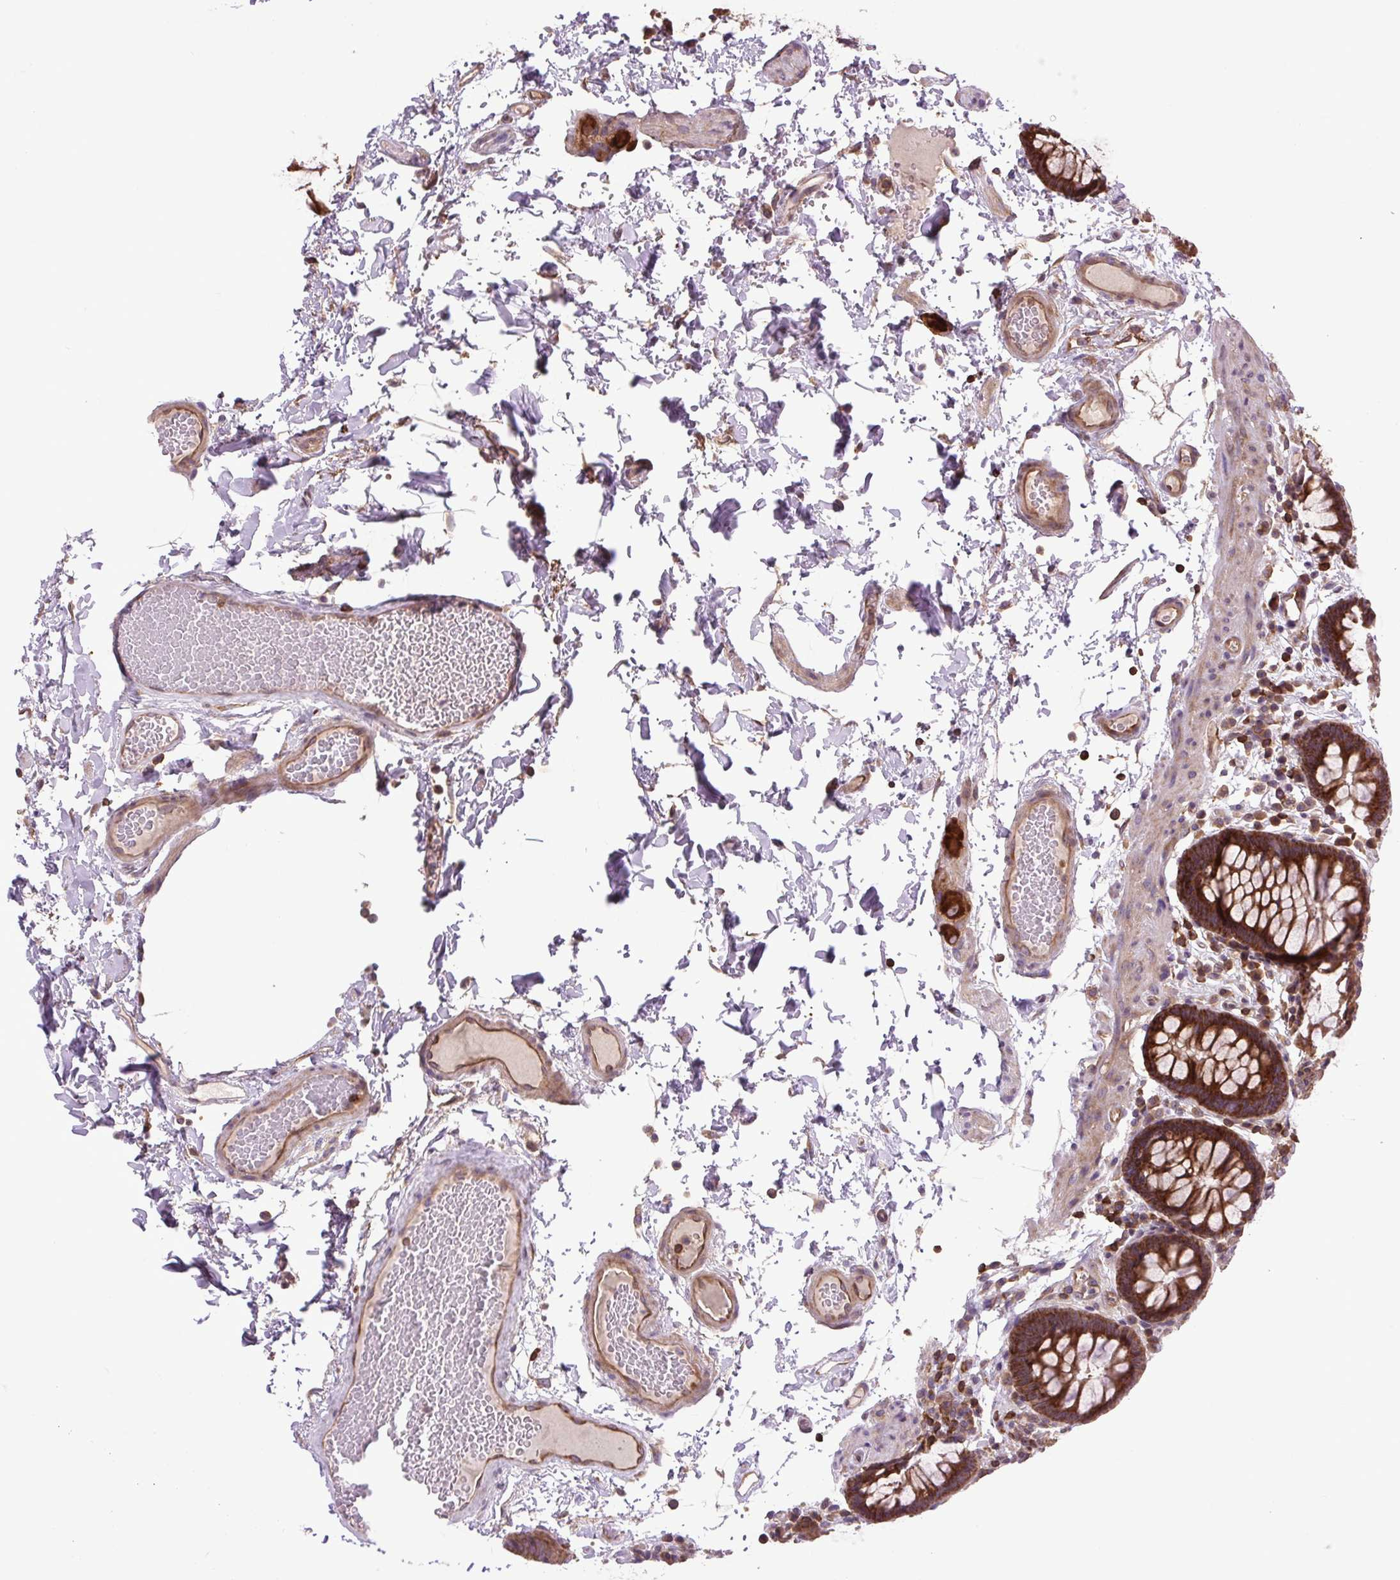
{"staining": {"intensity": "moderate", "quantity": ">75%", "location": "cytoplasmic/membranous"}, "tissue": "colon", "cell_type": "Endothelial cells", "image_type": "normal", "snomed": [{"axis": "morphology", "description": "Normal tissue, NOS"}, {"axis": "topography", "description": "Colon"}, {"axis": "topography", "description": "Peripheral nerve tissue"}], "caption": "A photomicrograph of human colon stained for a protein exhibits moderate cytoplasmic/membranous brown staining in endothelial cells. (DAB IHC with brightfield microscopy, high magnification).", "gene": "PLCG1", "patient": {"sex": "male", "age": 84}}